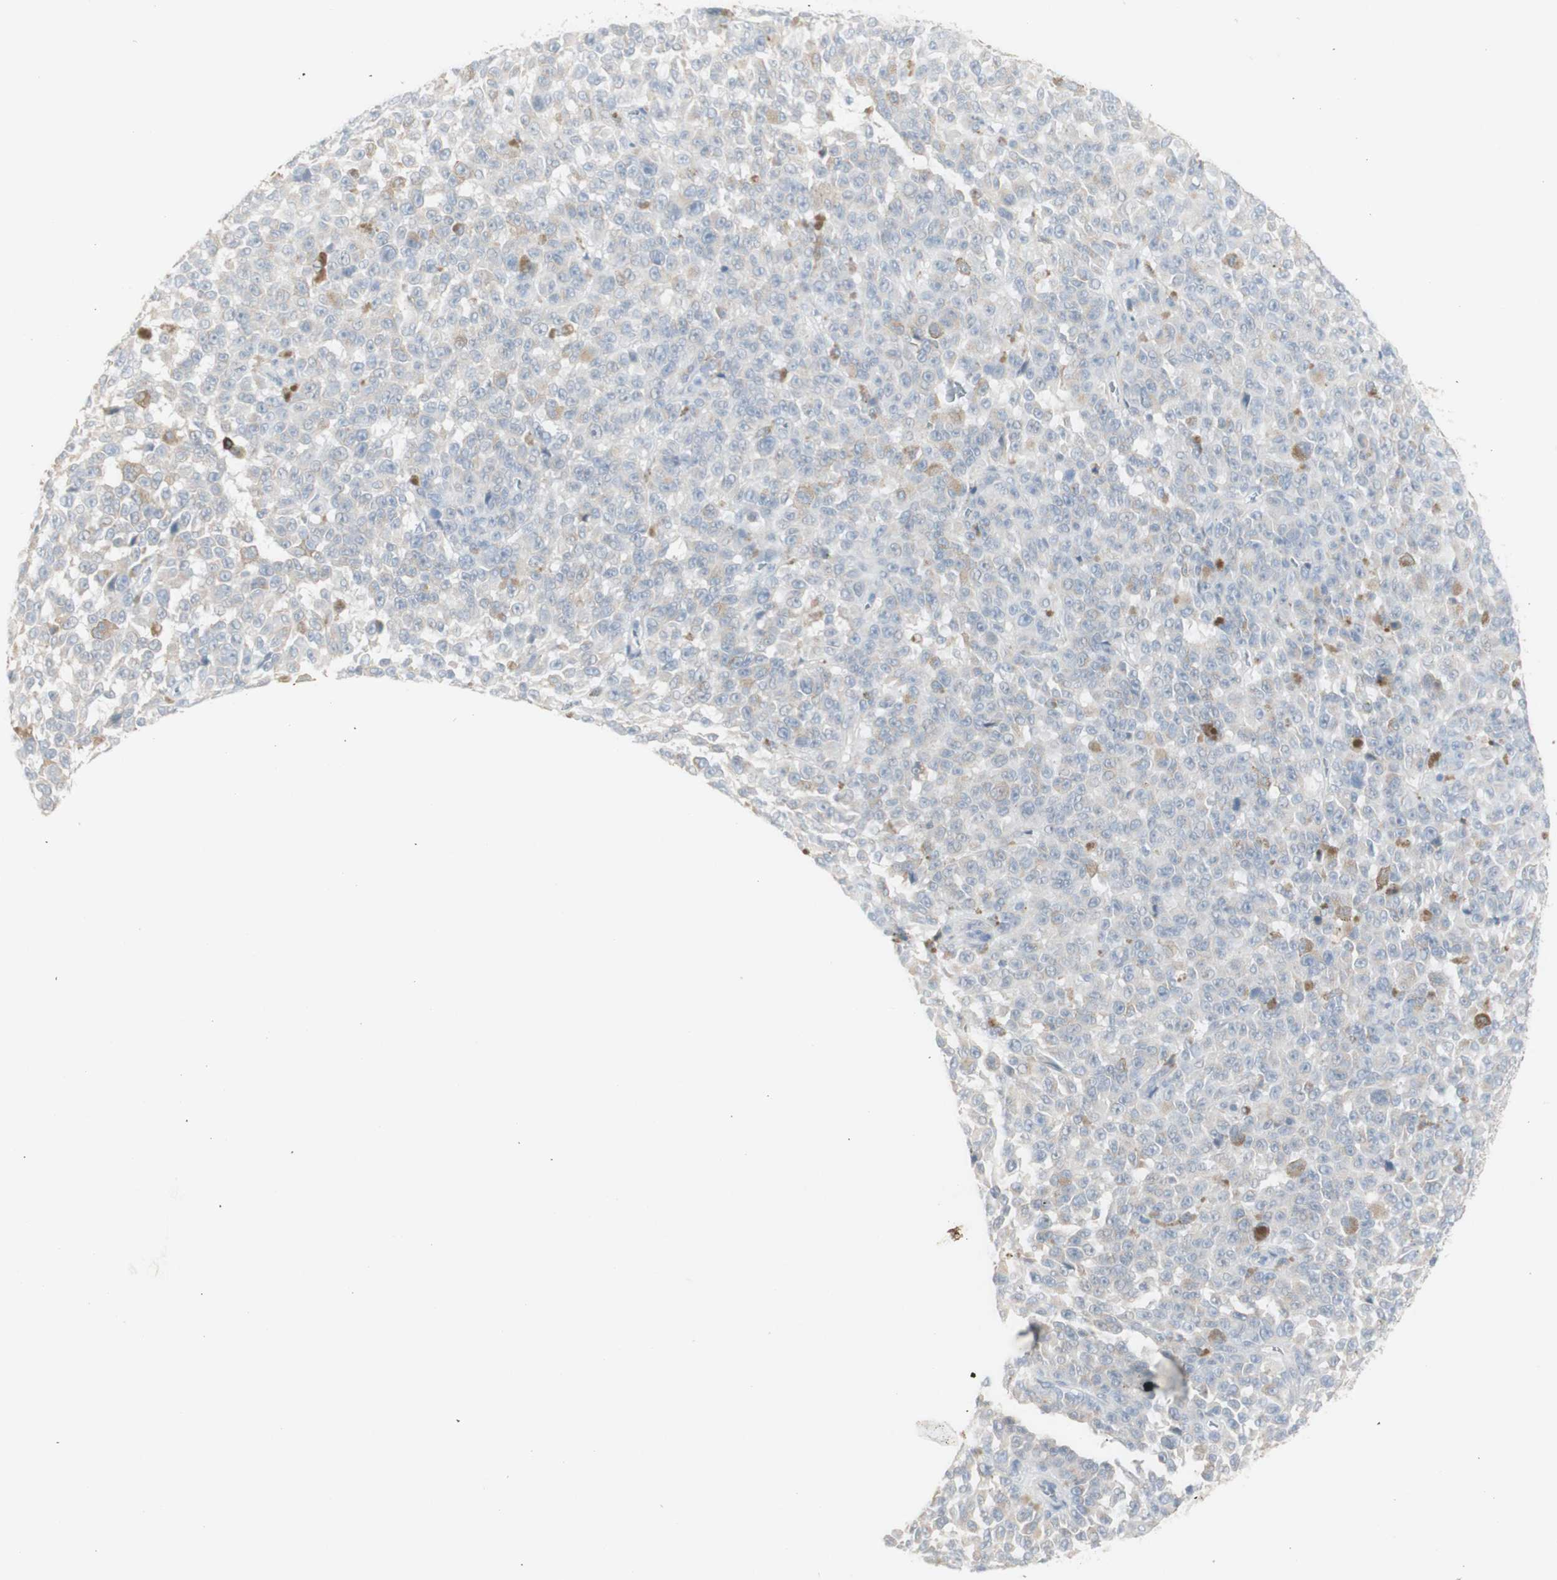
{"staining": {"intensity": "negative", "quantity": "none", "location": "none"}, "tissue": "melanoma", "cell_type": "Tumor cells", "image_type": "cancer", "snomed": [{"axis": "morphology", "description": "Malignant melanoma, NOS"}, {"axis": "topography", "description": "Skin"}], "caption": "IHC of human malignant melanoma demonstrates no positivity in tumor cells. (DAB immunohistochemistry, high magnification).", "gene": "ATP6V1B1", "patient": {"sex": "female", "age": 82}}